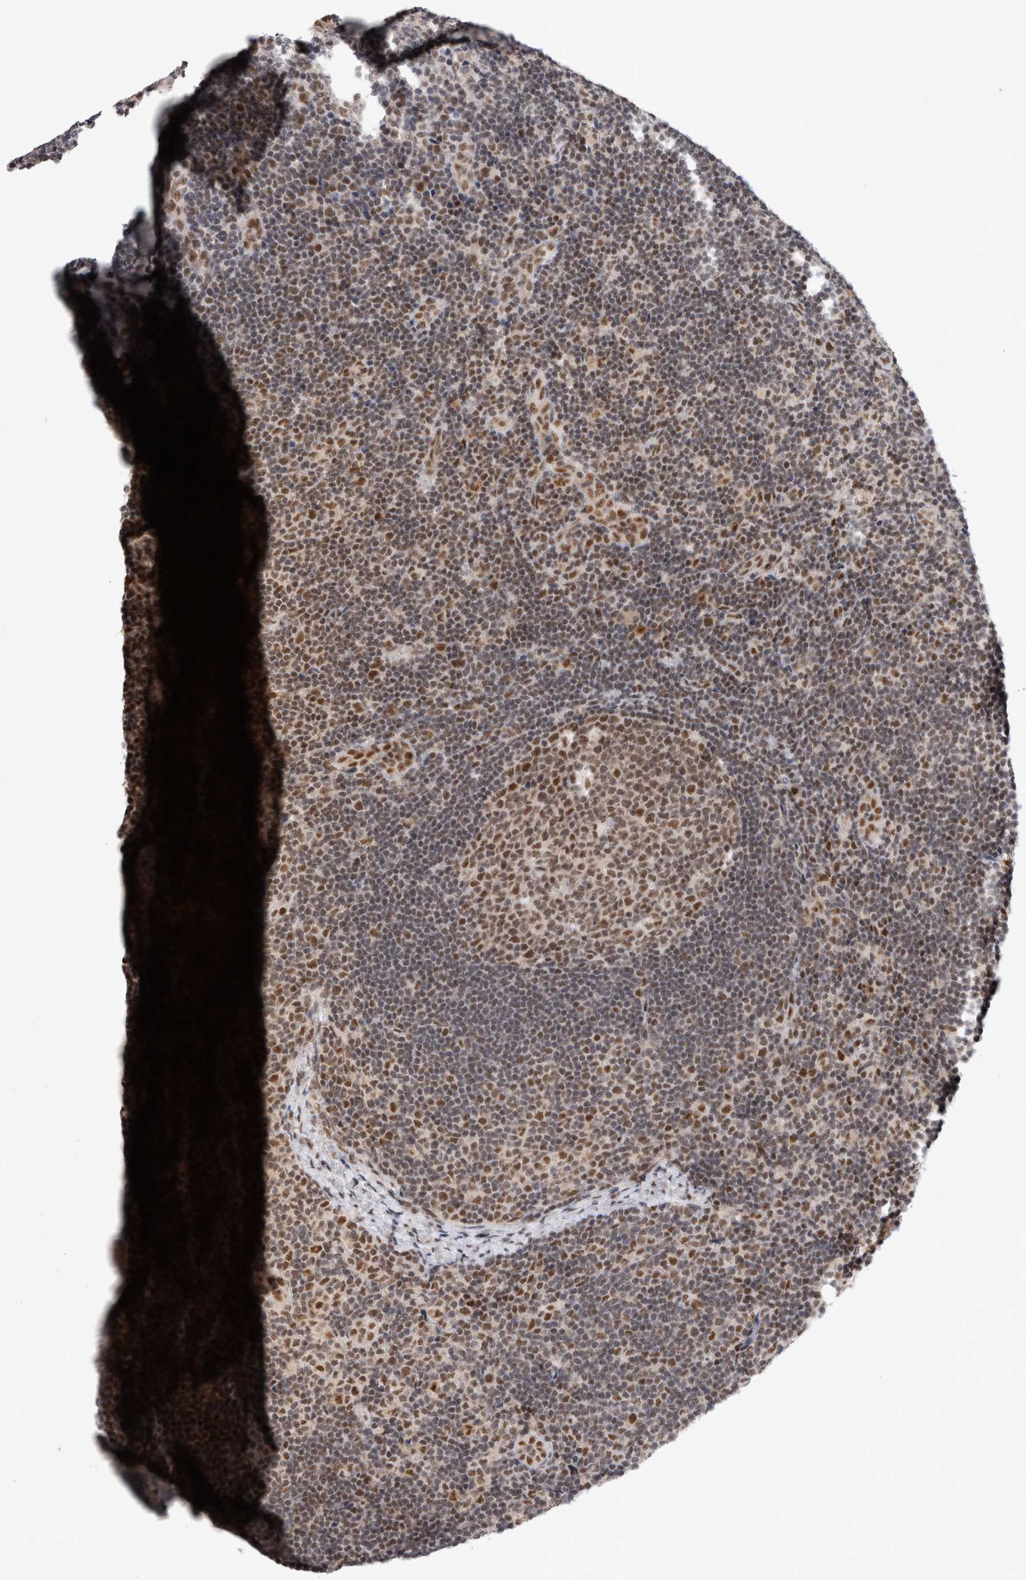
{"staining": {"intensity": "moderate", "quantity": "25%-75%", "location": "nuclear"}, "tissue": "lymph node", "cell_type": "Germinal center cells", "image_type": "normal", "snomed": [{"axis": "morphology", "description": "Normal tissue, NOS"}, {"axis": "topography", "description": "Lymph node"}], "caption": "Brown immunohistochemical staining in unremarkable human lymph node demonstrates moderate nuclear positivity in approximately 25%-75% of germinal center cells. The protein of interest is stained brown, and the nuclei are stained in blue (DAB (3,3'-diaminobenzidine) IHC with brightfield microscopy, high magnification).", "gene": "HESX1", "patient": {"sex": "female", "age": 22}}